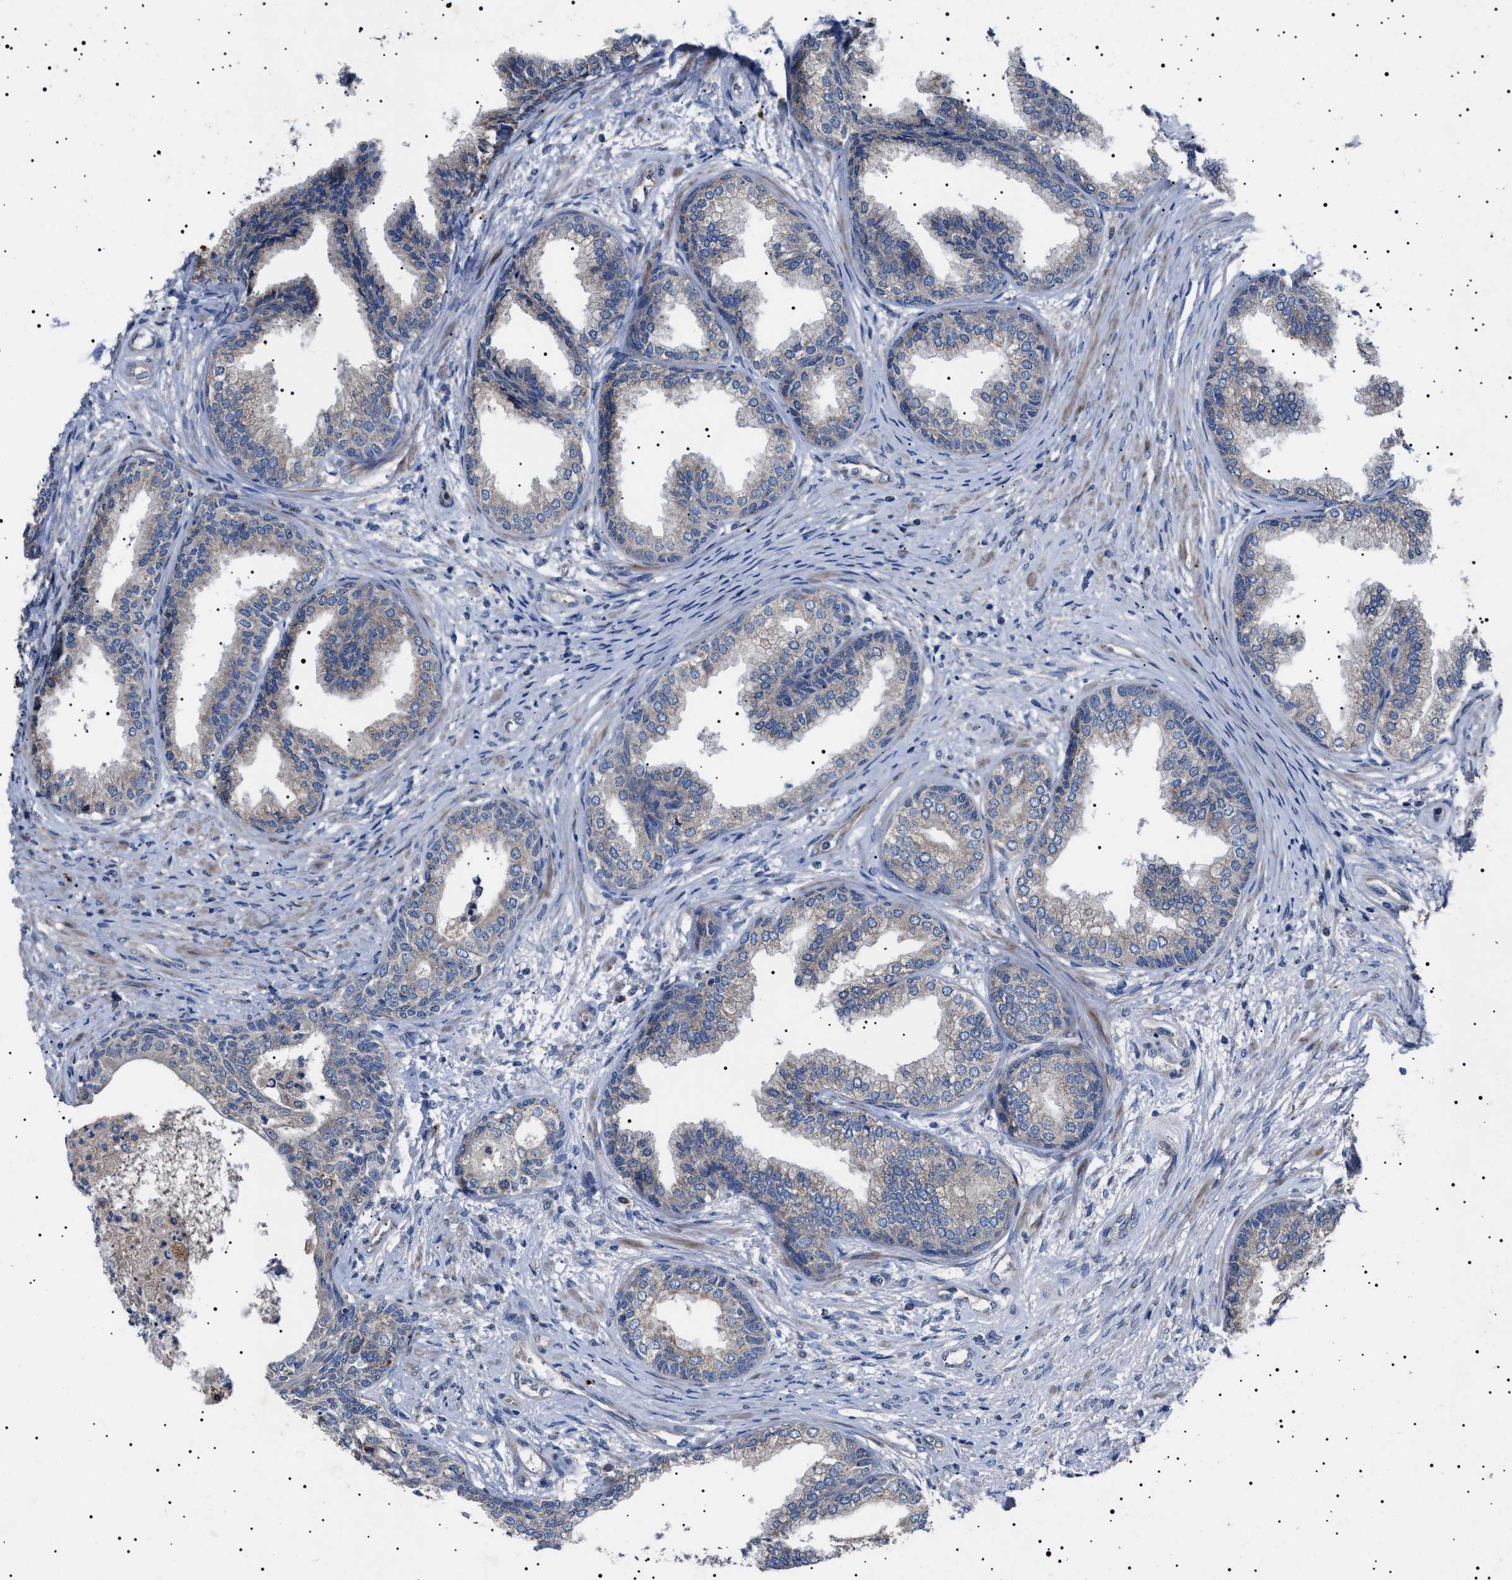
{"staining": {"intensity": "moderate", "quantity": "<25%", "location": "cytoplasmic/membranous"}, "tissue": "prostate", "cell_type": "Glandular cells", "image_type": "normal", "snomed": [{"axis": "morphology", "description": "Normal tissue, NOS"}, {"axis": "topography", "description": "Prostate"}], "caption": "A brown stain labels moderate cytoplasmic/membranous positivity of a protein in glandular cells of normal prostate. The protein is shown in brown color, while the nuclei are stained blue.", "gene": "PTRH1", "patient": {"sex": "male", "age": 76}}